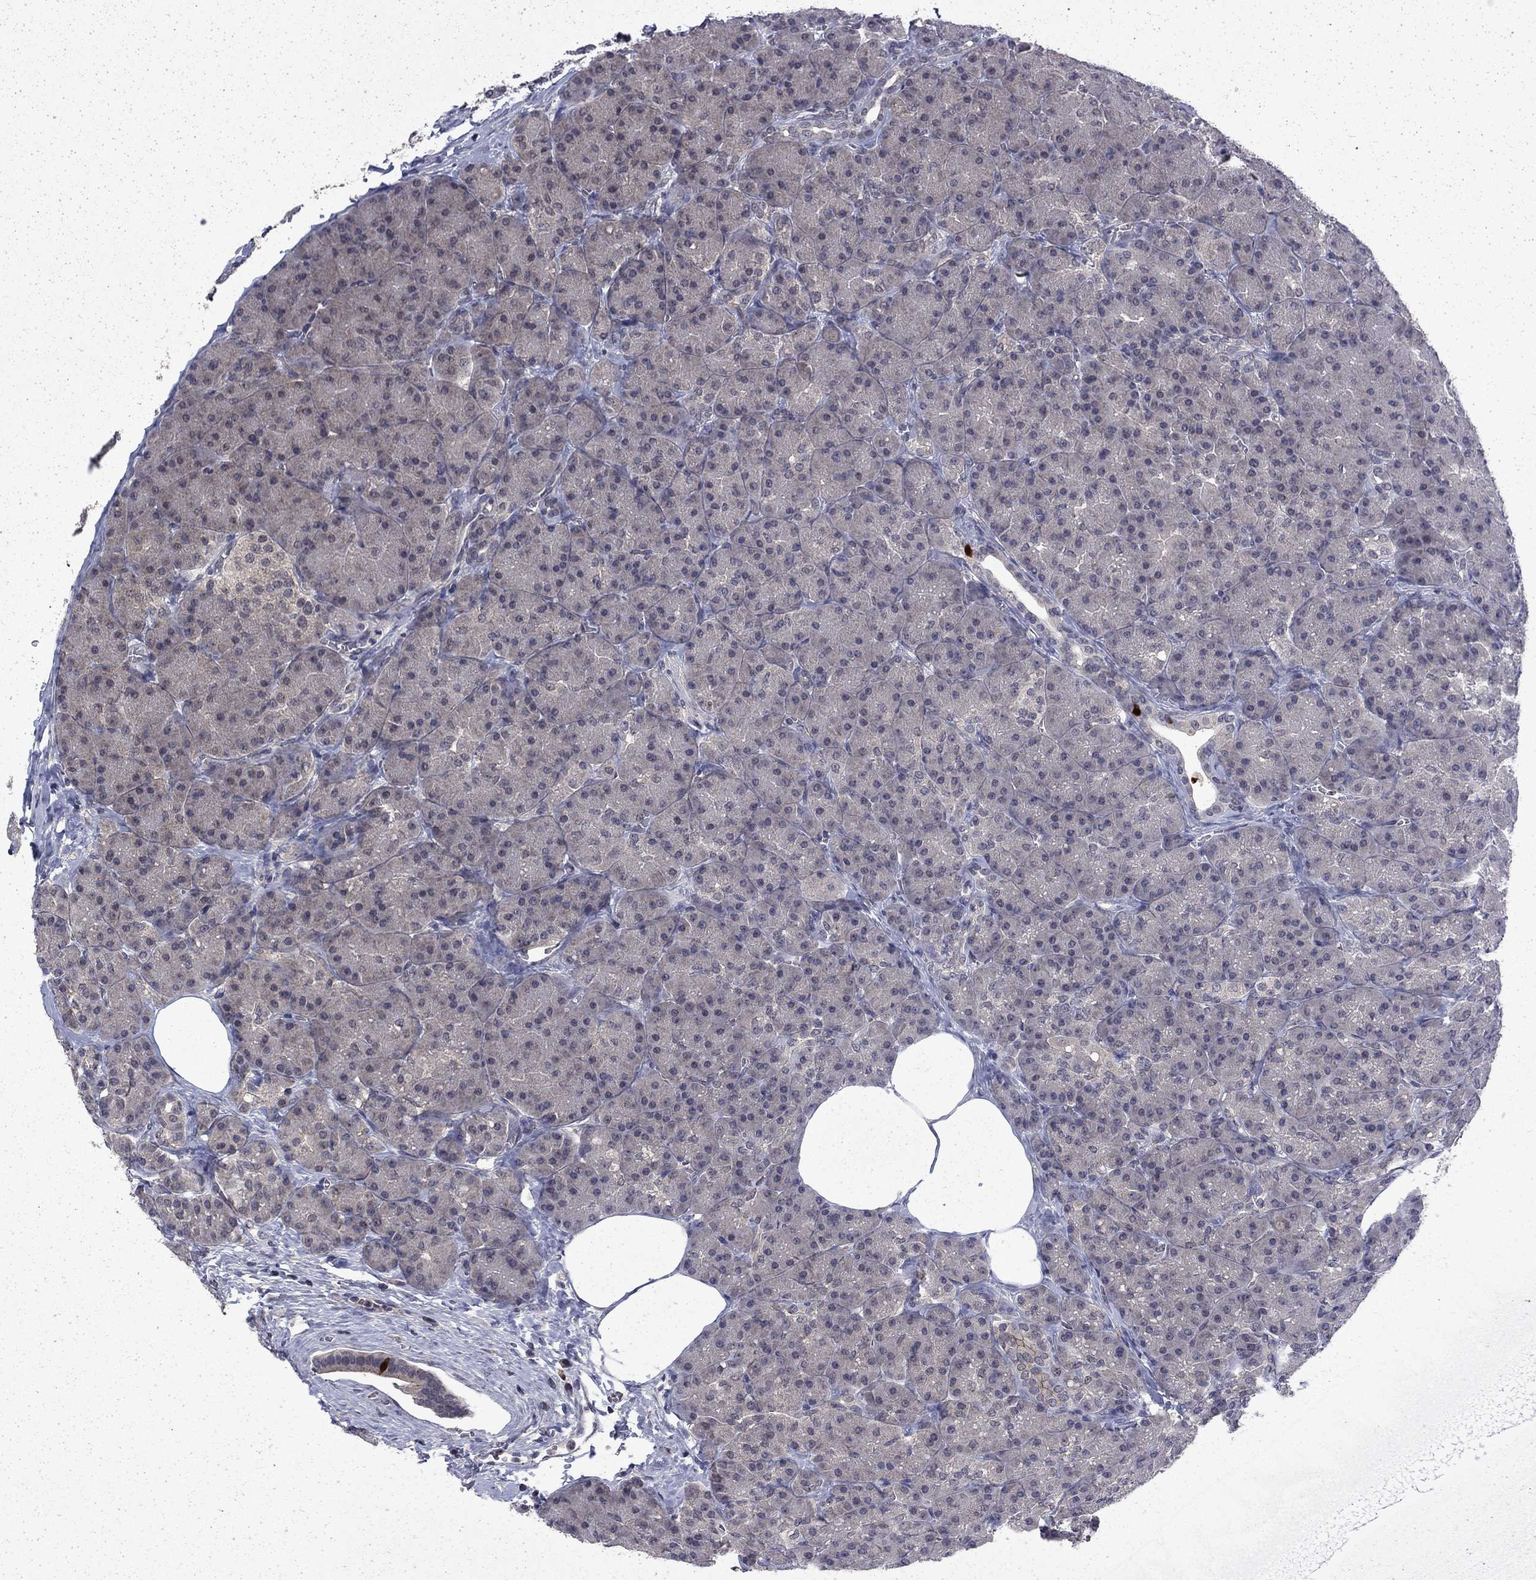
{"staining": {"intensity": "negative", "quantity": "none", "location": "none"}, "tissue": "pancreas", "cell_type": "Exocrine glandular cells", "image_type": "normal", "snomed": [{"axis": "morphology", "description": "Normal tissue, NOS"}, {"axis": "topography", "description": "Pancreas"}], "caption": "Protein analysis of unremarkable pancreas shows no significant expression in exocrine glandular cells. Brightfield microscopy of IHC stained with DAB (brown) and hematoxylin (blue), captured at high magnification.", "gene": "CHAT", "patient": {"sex": "male", "age": 57}}